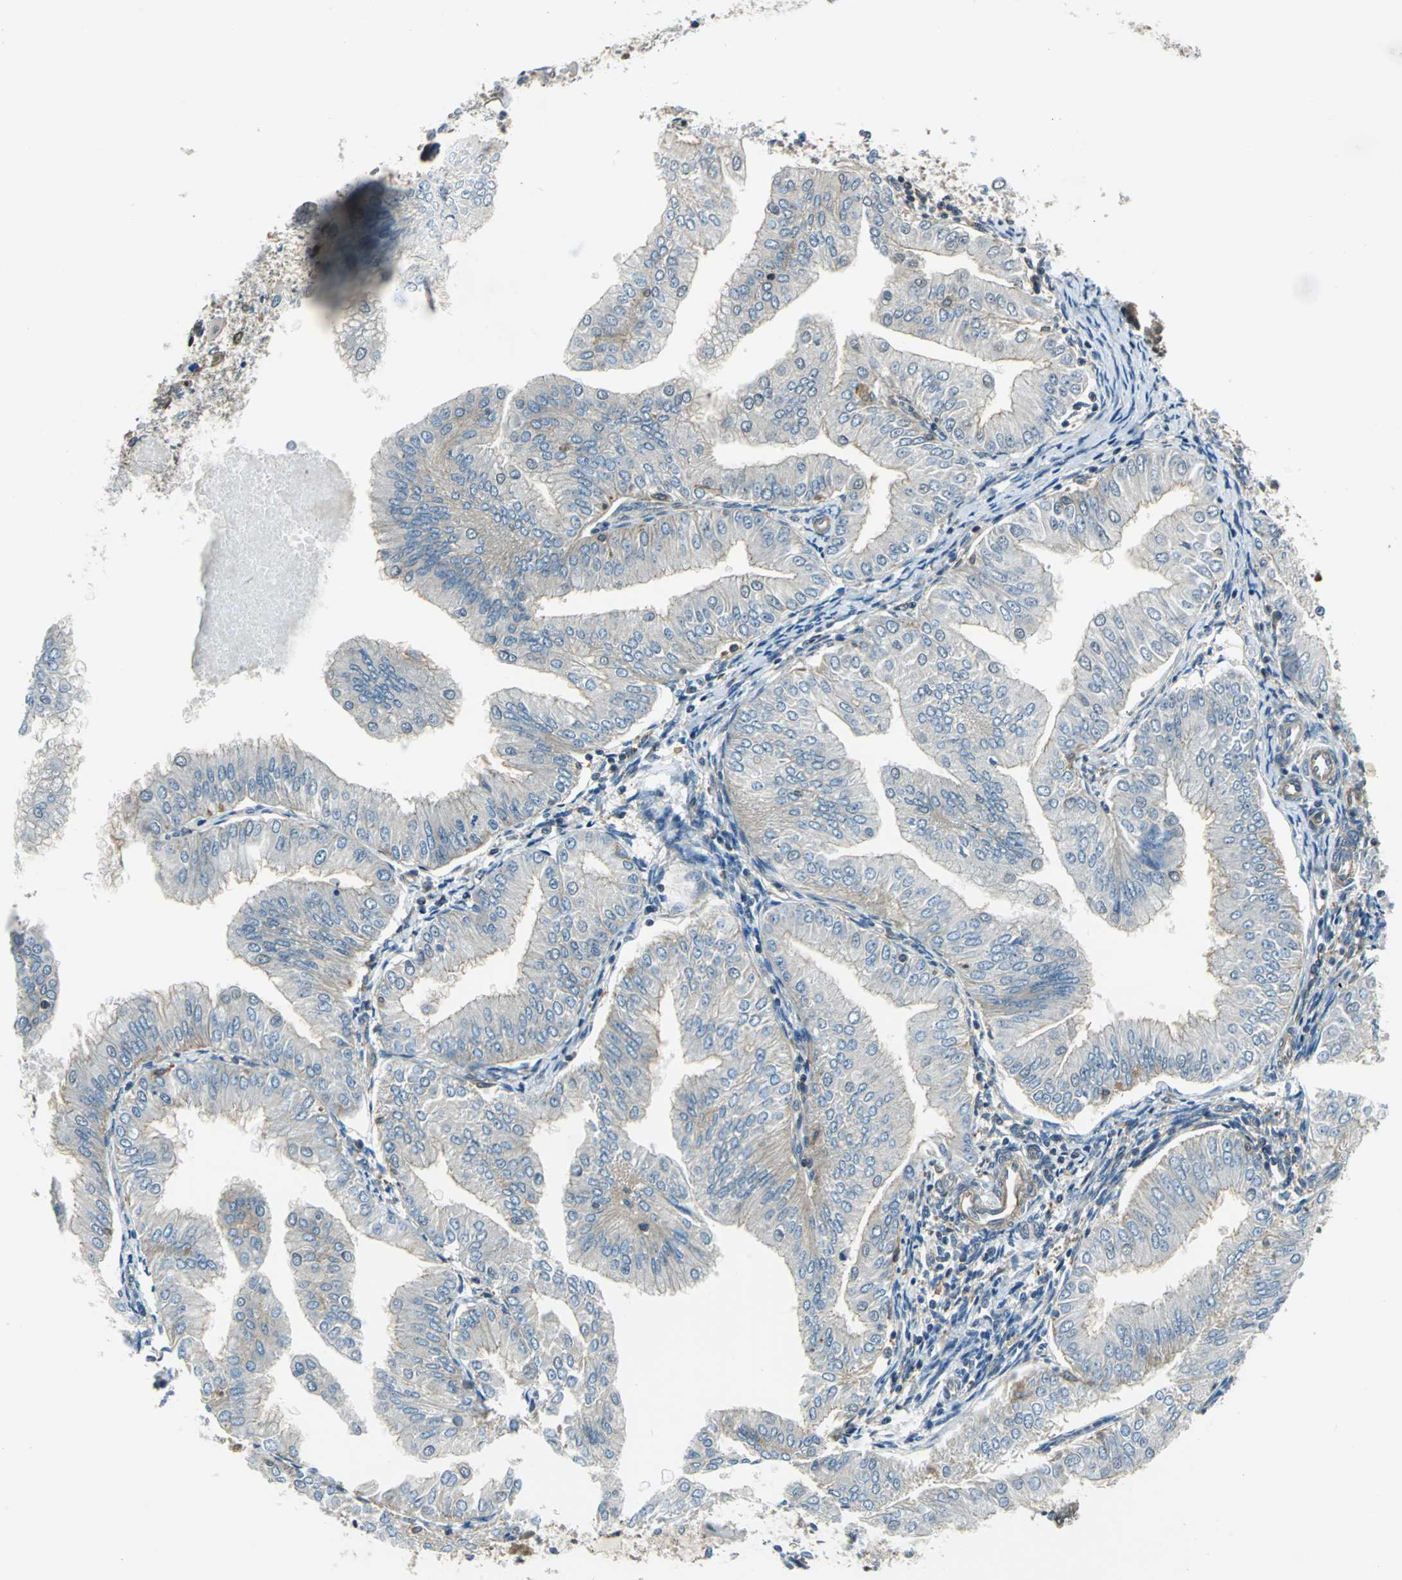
{"staining": {"intensity": "weak", "quantity": "25%-75%", "location": "cytoplasmic/membranous"}, "tissue": "endometrial cancer", "cell_type": "Tumor cells", "image_type": "cancer", "snomed": [{"axis": "morphology", "description": "Adenocarcinoma, NOS"}, {"axis": "topography", "description": "Endometrium"}], "caption": "IHC of human endometrial cancer shows low levels of weak cytoplasmic/membranous staining in about 25%-75% of tumor cells.", "gene": "ARPC3", "patient": {"sex": "female", "age": 53}}